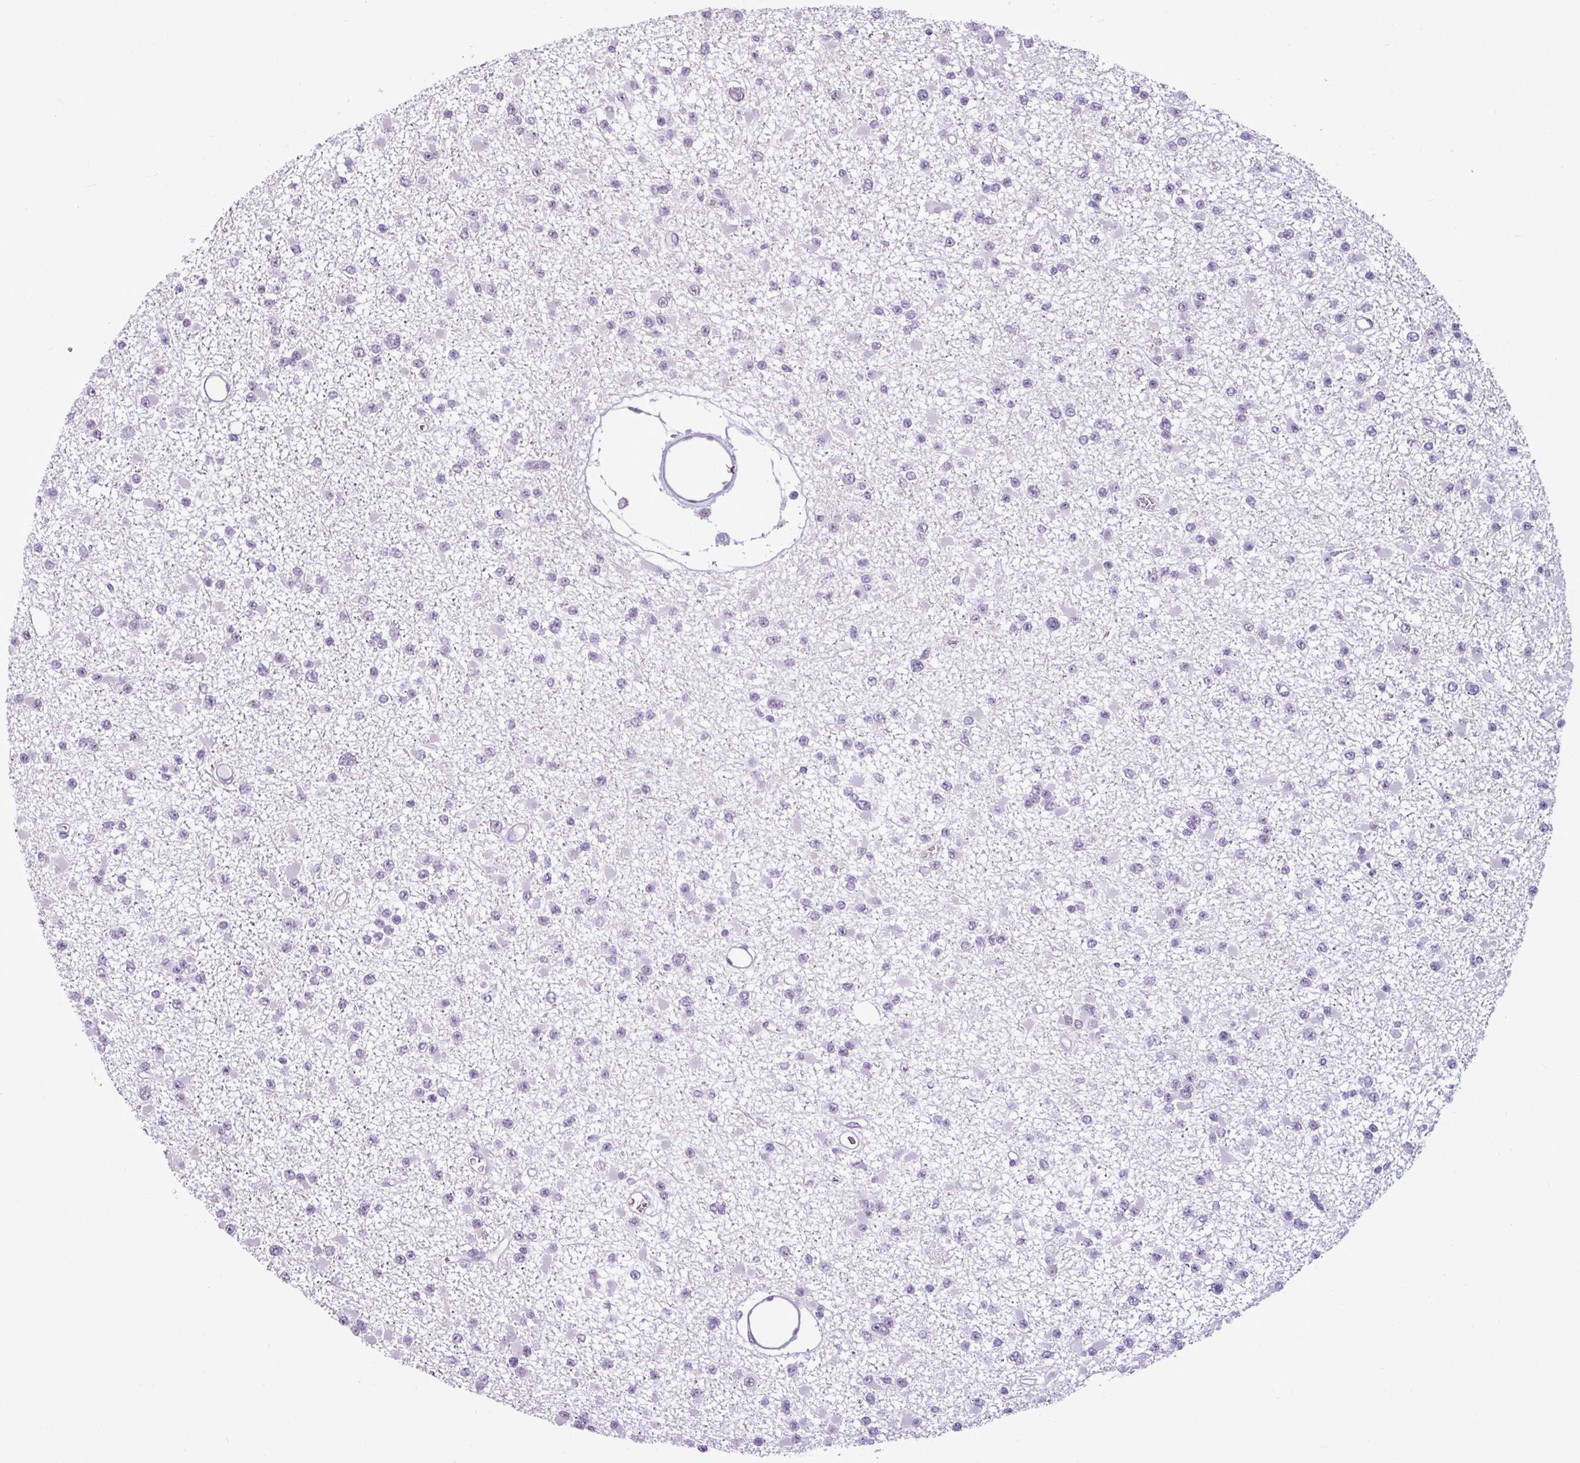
{"staining": {"intensity": "negative", "quantity": "none", "location": "none"}, "tissue": "glioma", "cell_type": "Tumor cells", "image_type": "cancer", "snomed": [{"axis": "morphology", "description": "Glioma, malignant, Low grade"}, {"axis": "topography", "description": "Brain"}], "caption": "Immunohistochemical staining of glioma exhibits no significant staining in tumor cells.", "gene": "UTP18", "patient": {"sex": "female", "age": 22}}